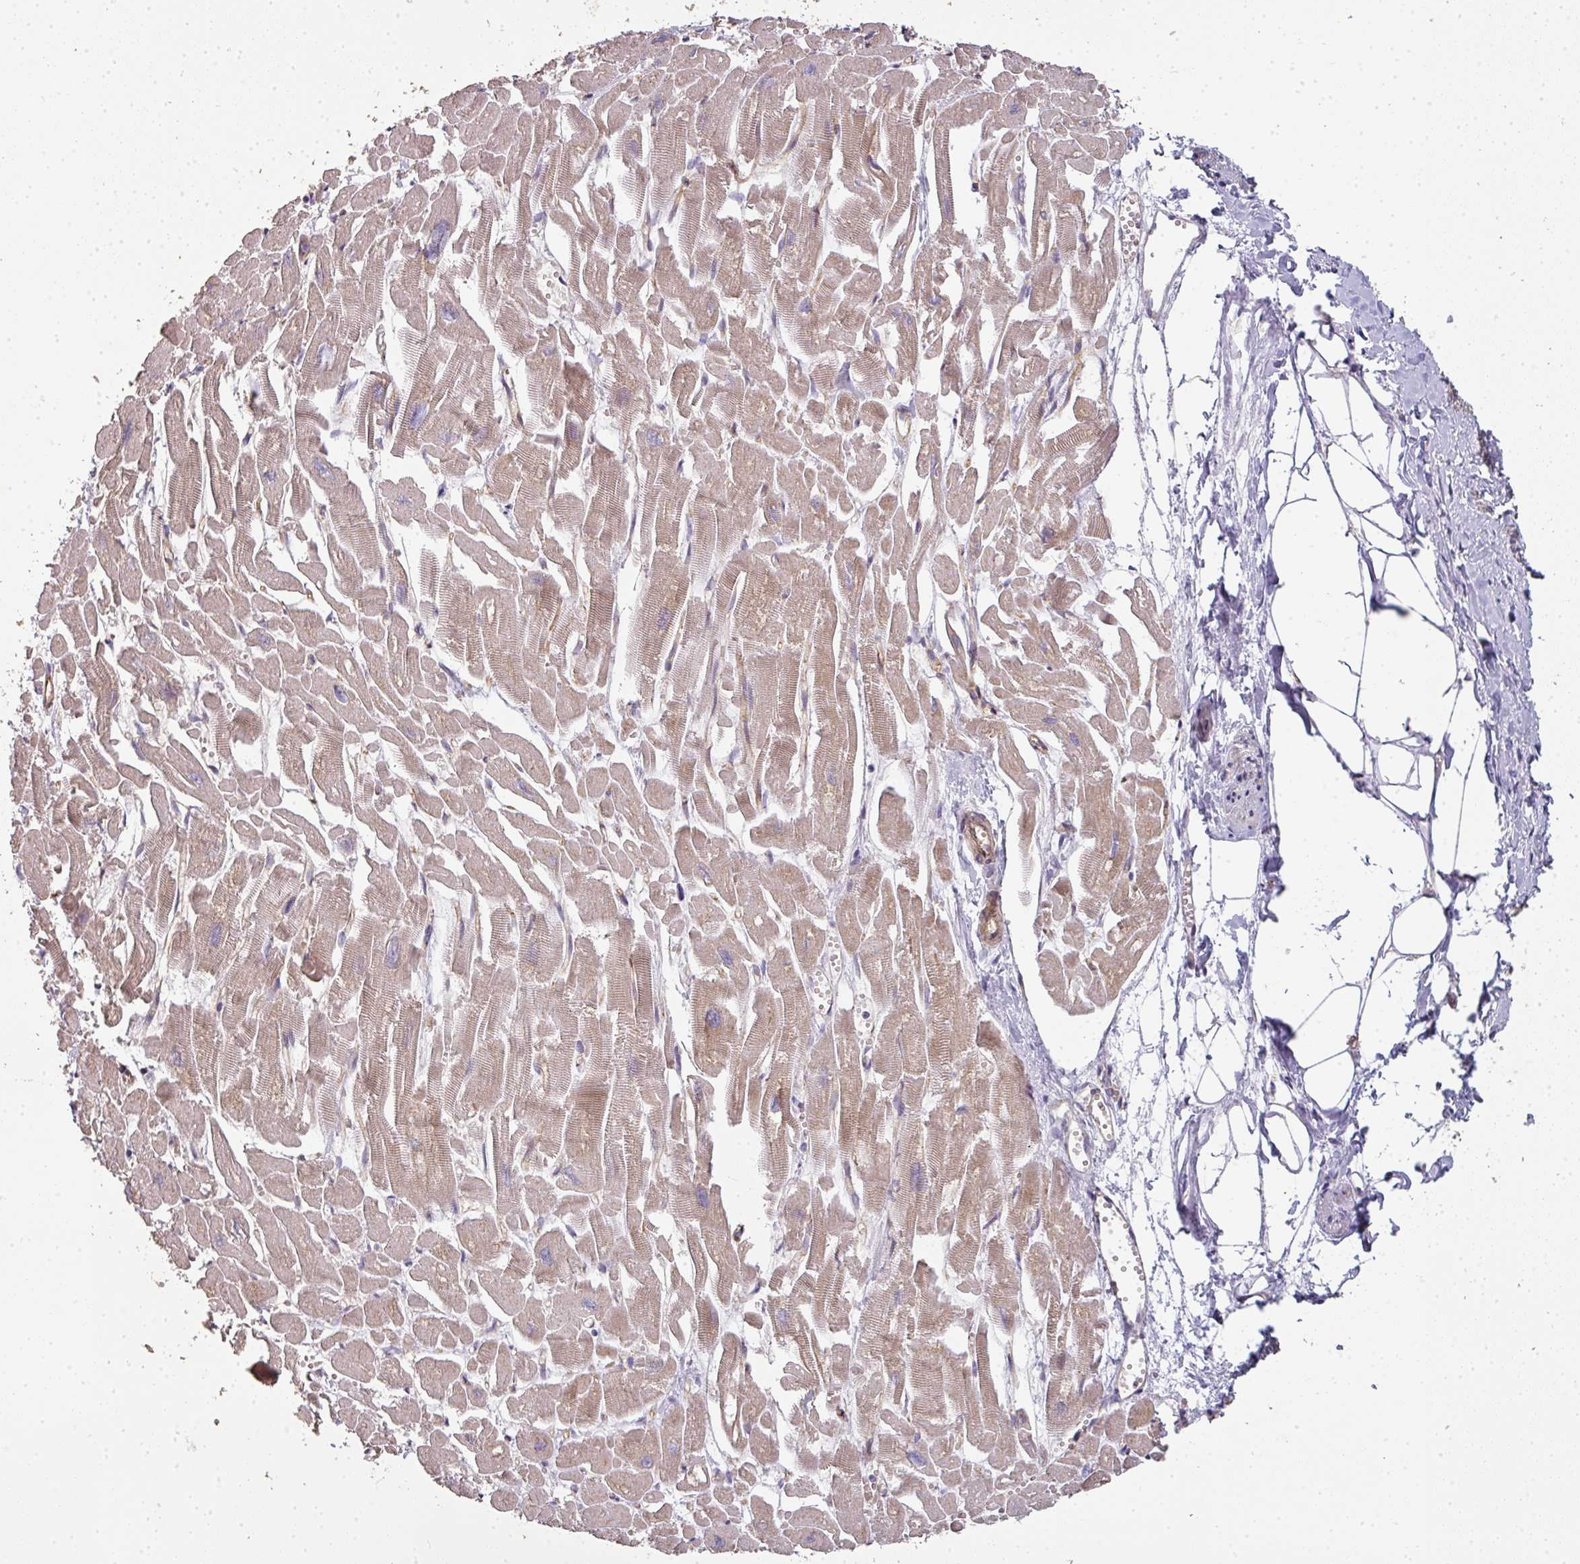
{"staining": {"intensity": "weak", "quantity": ">75%", "location": "cytoplasmic/membranous"}, "tissue": "heart muscle", "cell_type": "Cardiomyocytes", "image_type": "normal", "snomed": [{"axis": "morphology", "description": "Normal tissue, NOS"}, {"axis": "topography", "description": "Heart"}], "caption": "A low amount of weak cytoplasmic/membranous staining is identified in approximately >75% of cardiomyocytes in normal heart muscle. The staining is performed using DAB brown chromogen to label protein expression. The nuclei are counter-stained blue using hematoxylin.", "gene": "PCDH1", "patient": {"sex": "male", "age": 54}}